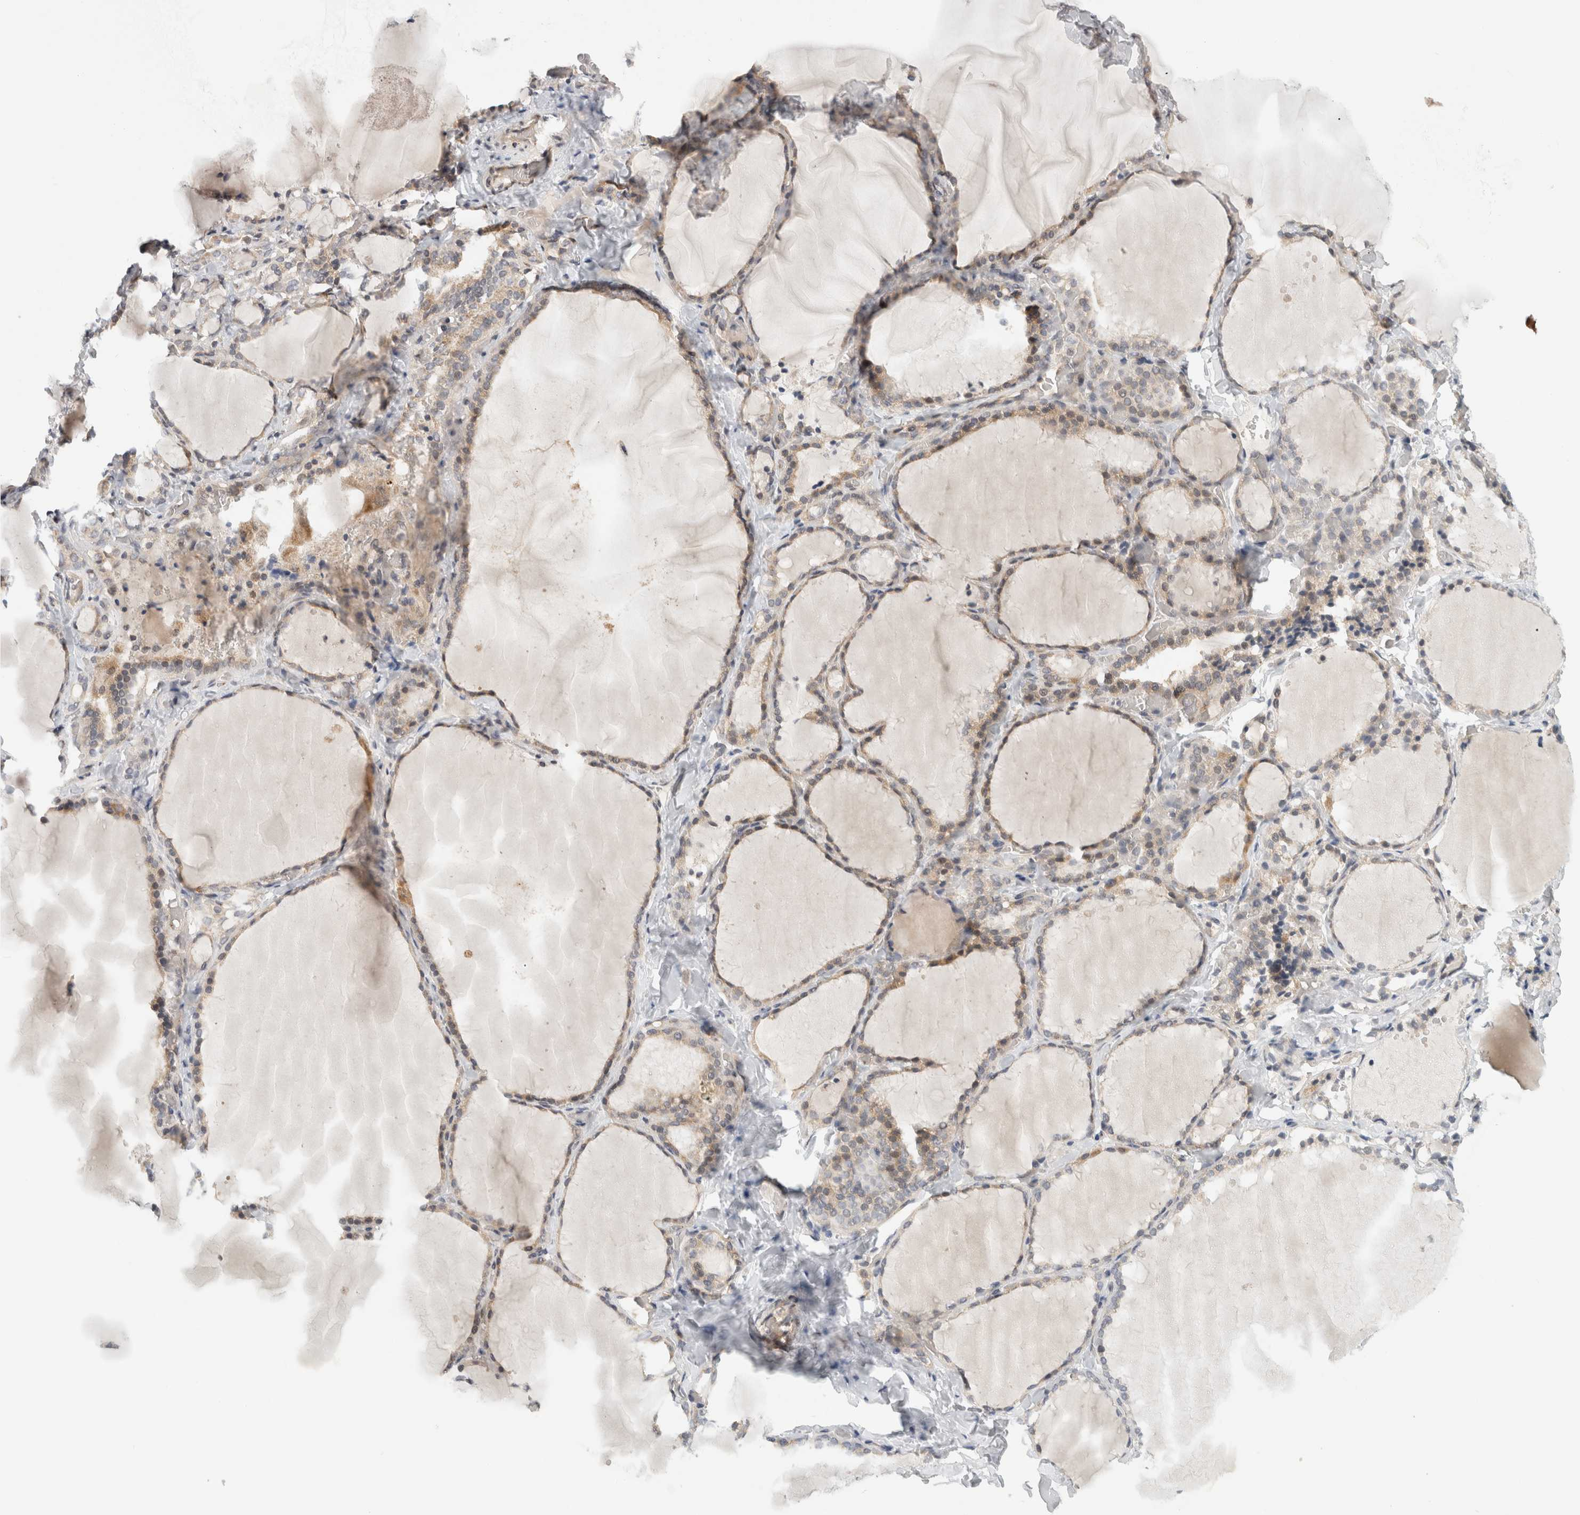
{"staining": {"intensity": "weak", "quantity": ">75%", "location": "cytoplasmic/membranous"}, "tissue": "thyroid gland", "cell_type": "Glandular cells", "image_type": "normal", "snomed": [{"axis": "morphology", "description": "Normal tissue, NOS"}, {"axis": "topography", "description": "Thyroid gland"}], "caption": "A histopathology image of human thyroid gland stained for a protein demonstrates weak cytoplasmic/membranous brown staining in glandular cells.", "gene": "CMC2", "patient": {"sex": "female", "age": 22}}